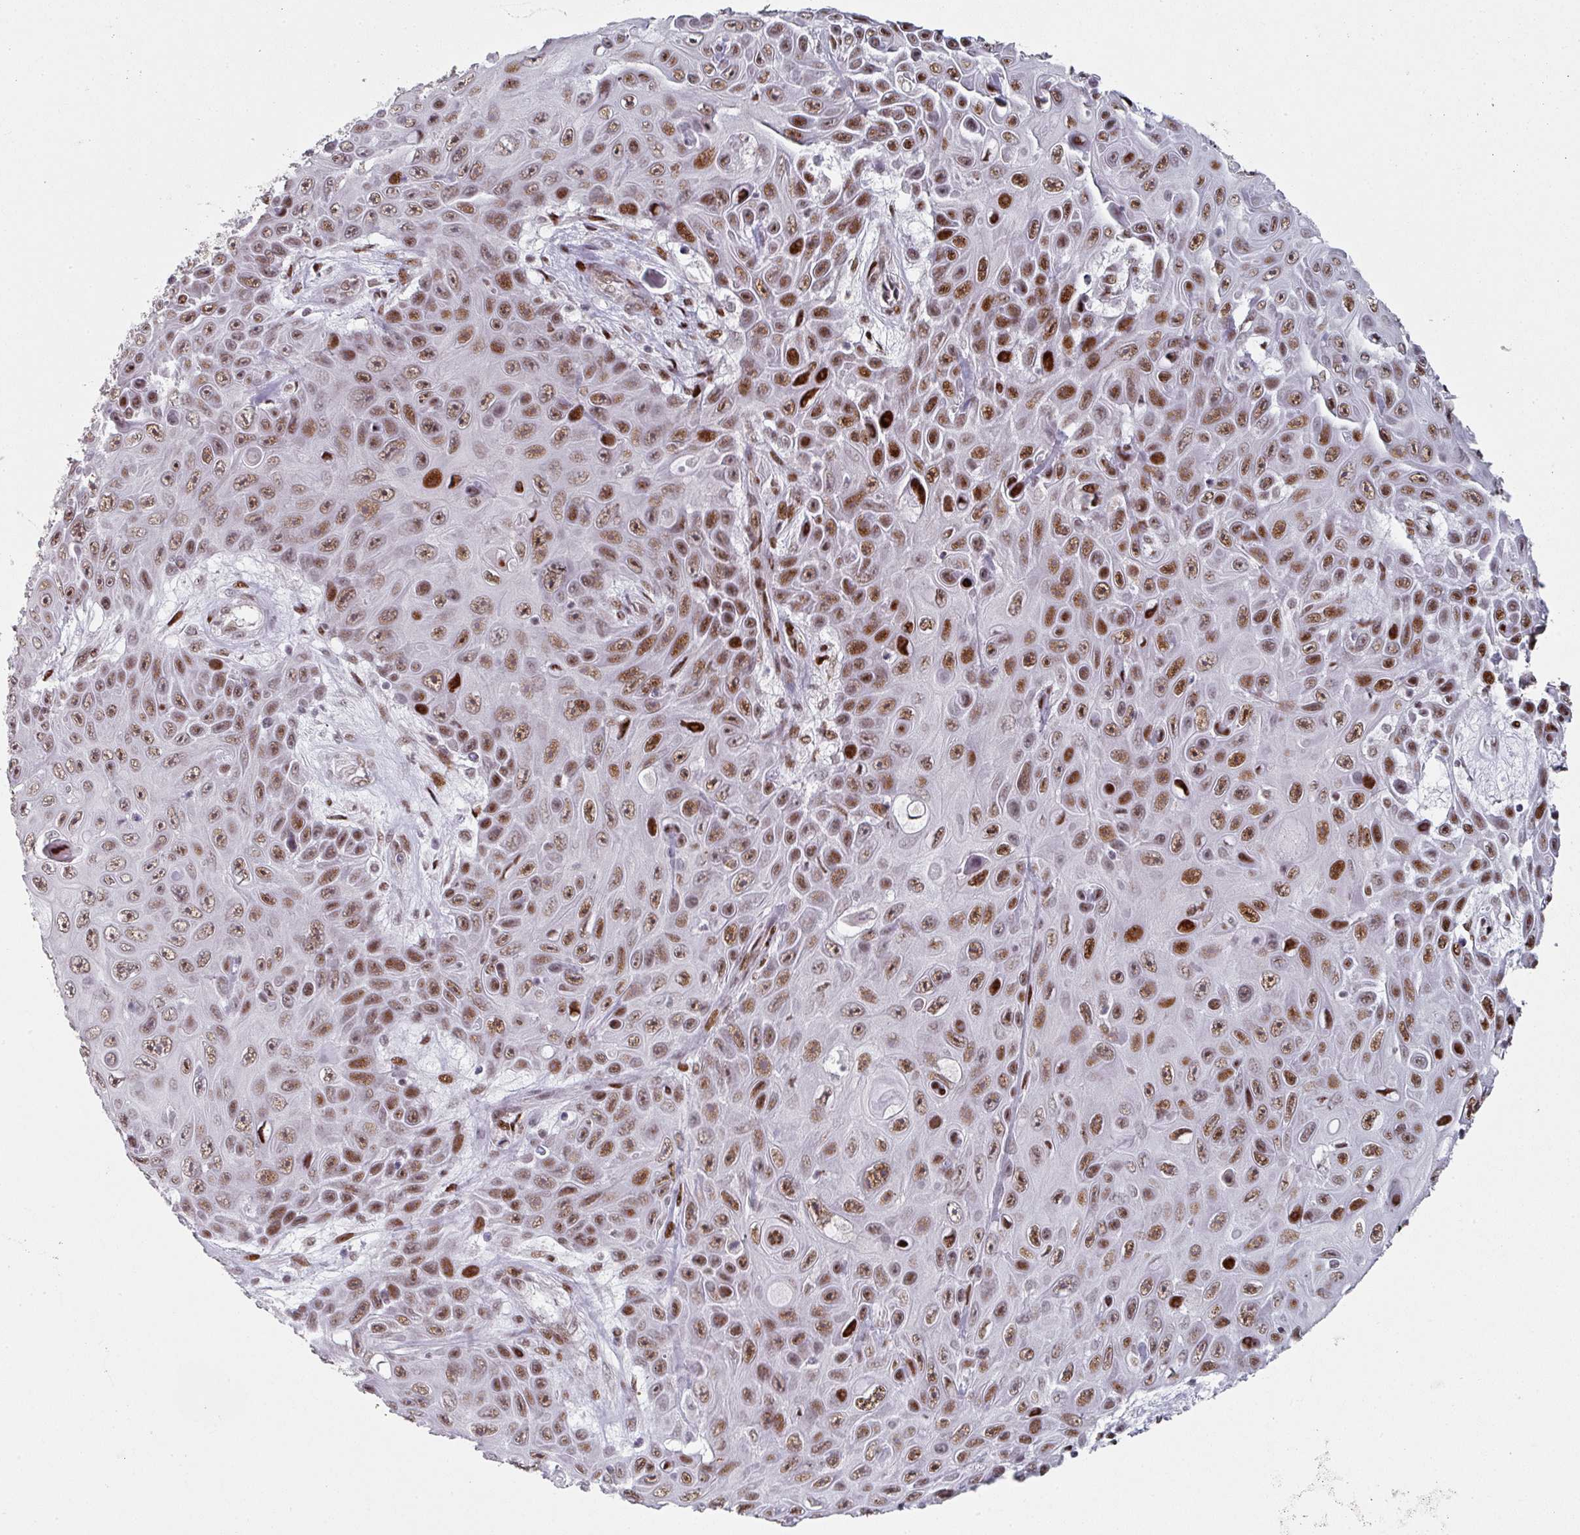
{"staining": {"intensity": "moderate", "quantity": ">75%", "location": "nuclear"}, "tissue": "skin cancer", "cell_type": "Tumor cells", "image_type": "cancer", "snomed": [{"axis": "morphology", "description": "Squamous cell carcinoma, NOS"}, {"axis": "topography", "description": "Skin"}], "caption": "This is a histology image of IHC staining of skin cancer (squamous cell carcinoma), which shows moderate expression in the nuclear of tumor cells.", "gene": "SF3B5", "patient": {"sex": "male", "age": 82}}